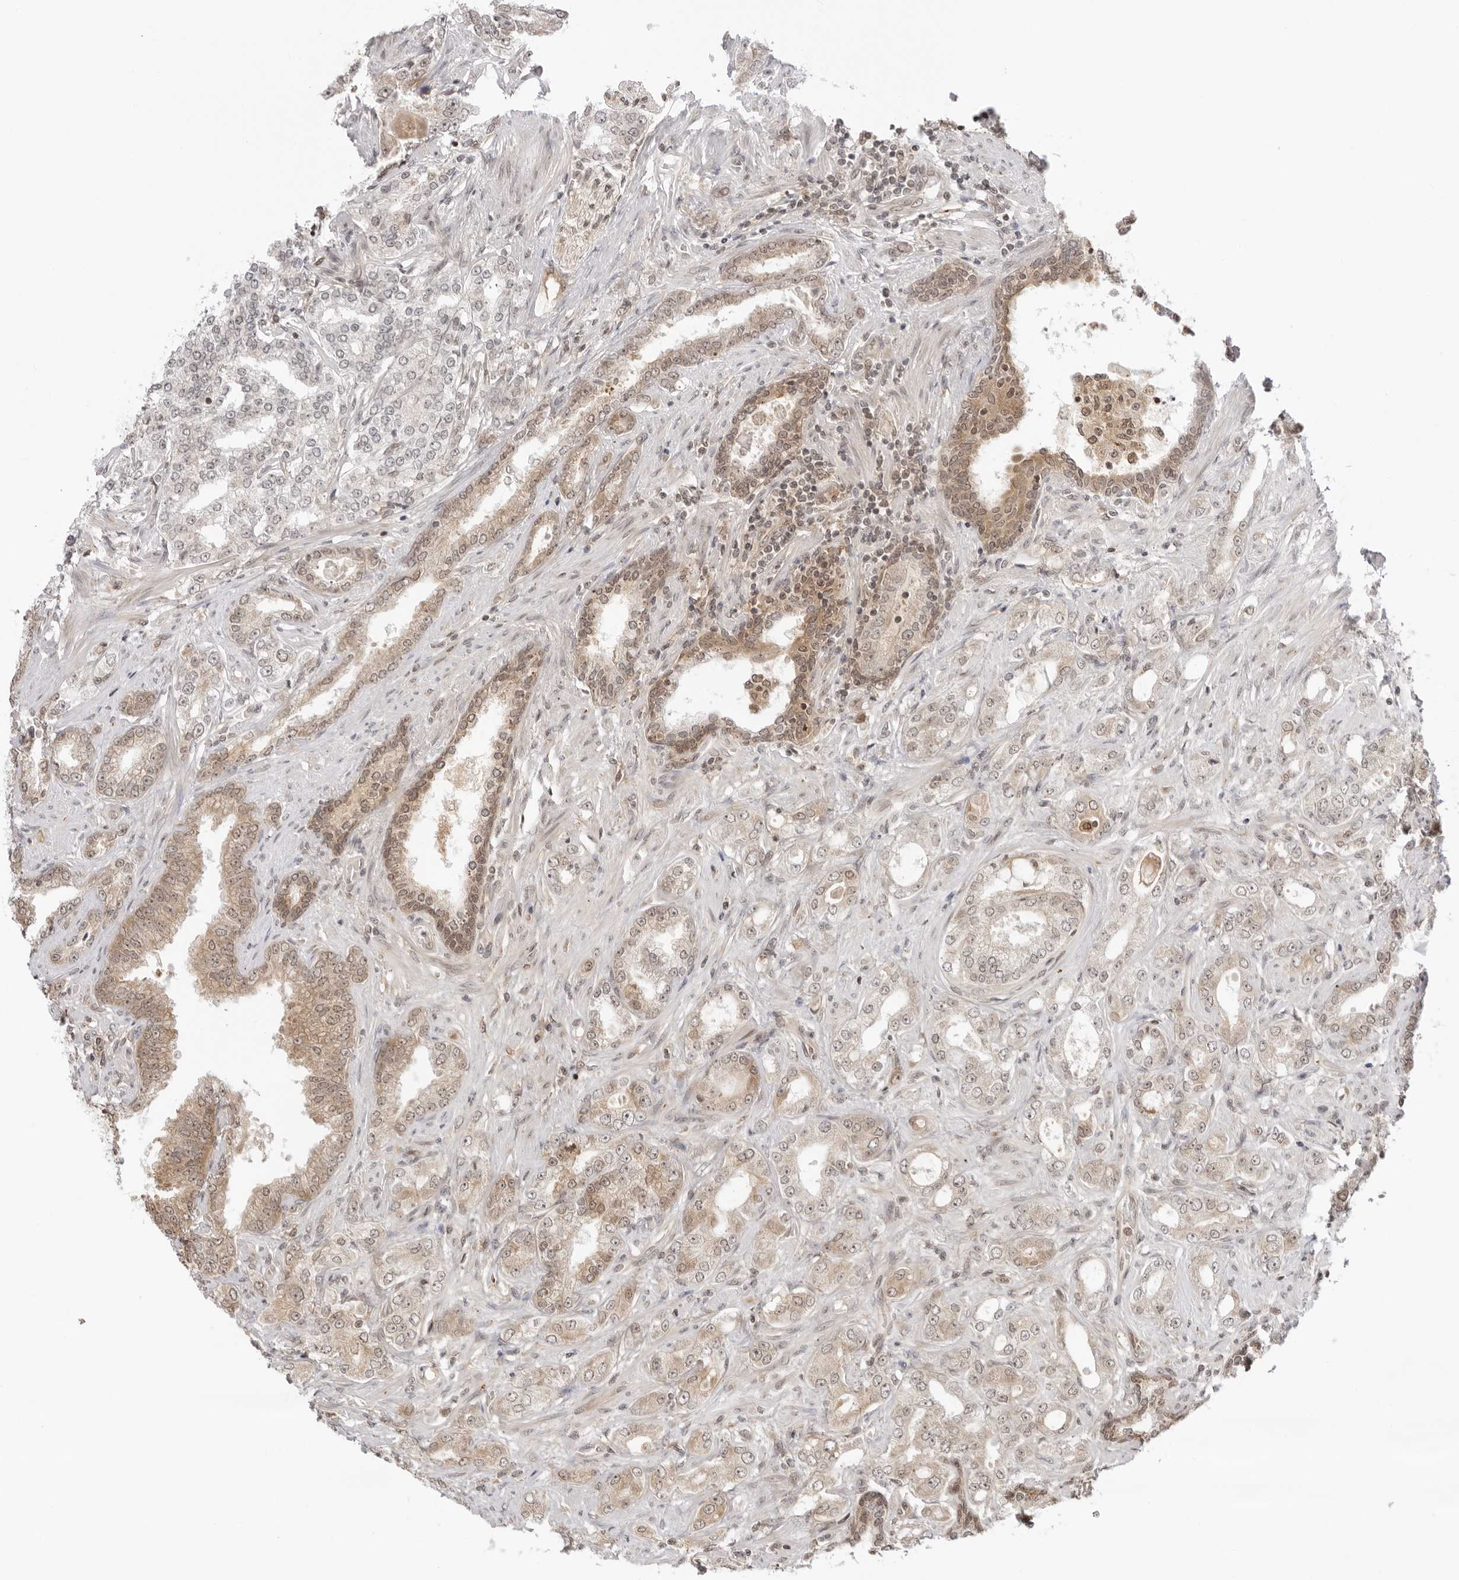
{"staining": {"intensity": "weak", "quantity": "25%-75%", "location": "cytoplasmic/membranous"}, "tissue": "prostate cancer", "cell_type": "Tumor cells", "image_type": "cancer", "snomed": [{"axis": "morphology", "description": "Normal tissue, NOS"}, {"axis": "morphology", "description": "Adenocarcinoma, High grade"}, {"axis": "topography", "description": "Prostate"}], "caption": "This is an image of immunohistochemistry staining of prostate adenocarcinoma (high-grade), which shows weak expression in the cytoplasmic/membranous of tumor cells.", "gene": "PRRC2C", "patient": {"sex": "male", "age": 83}}